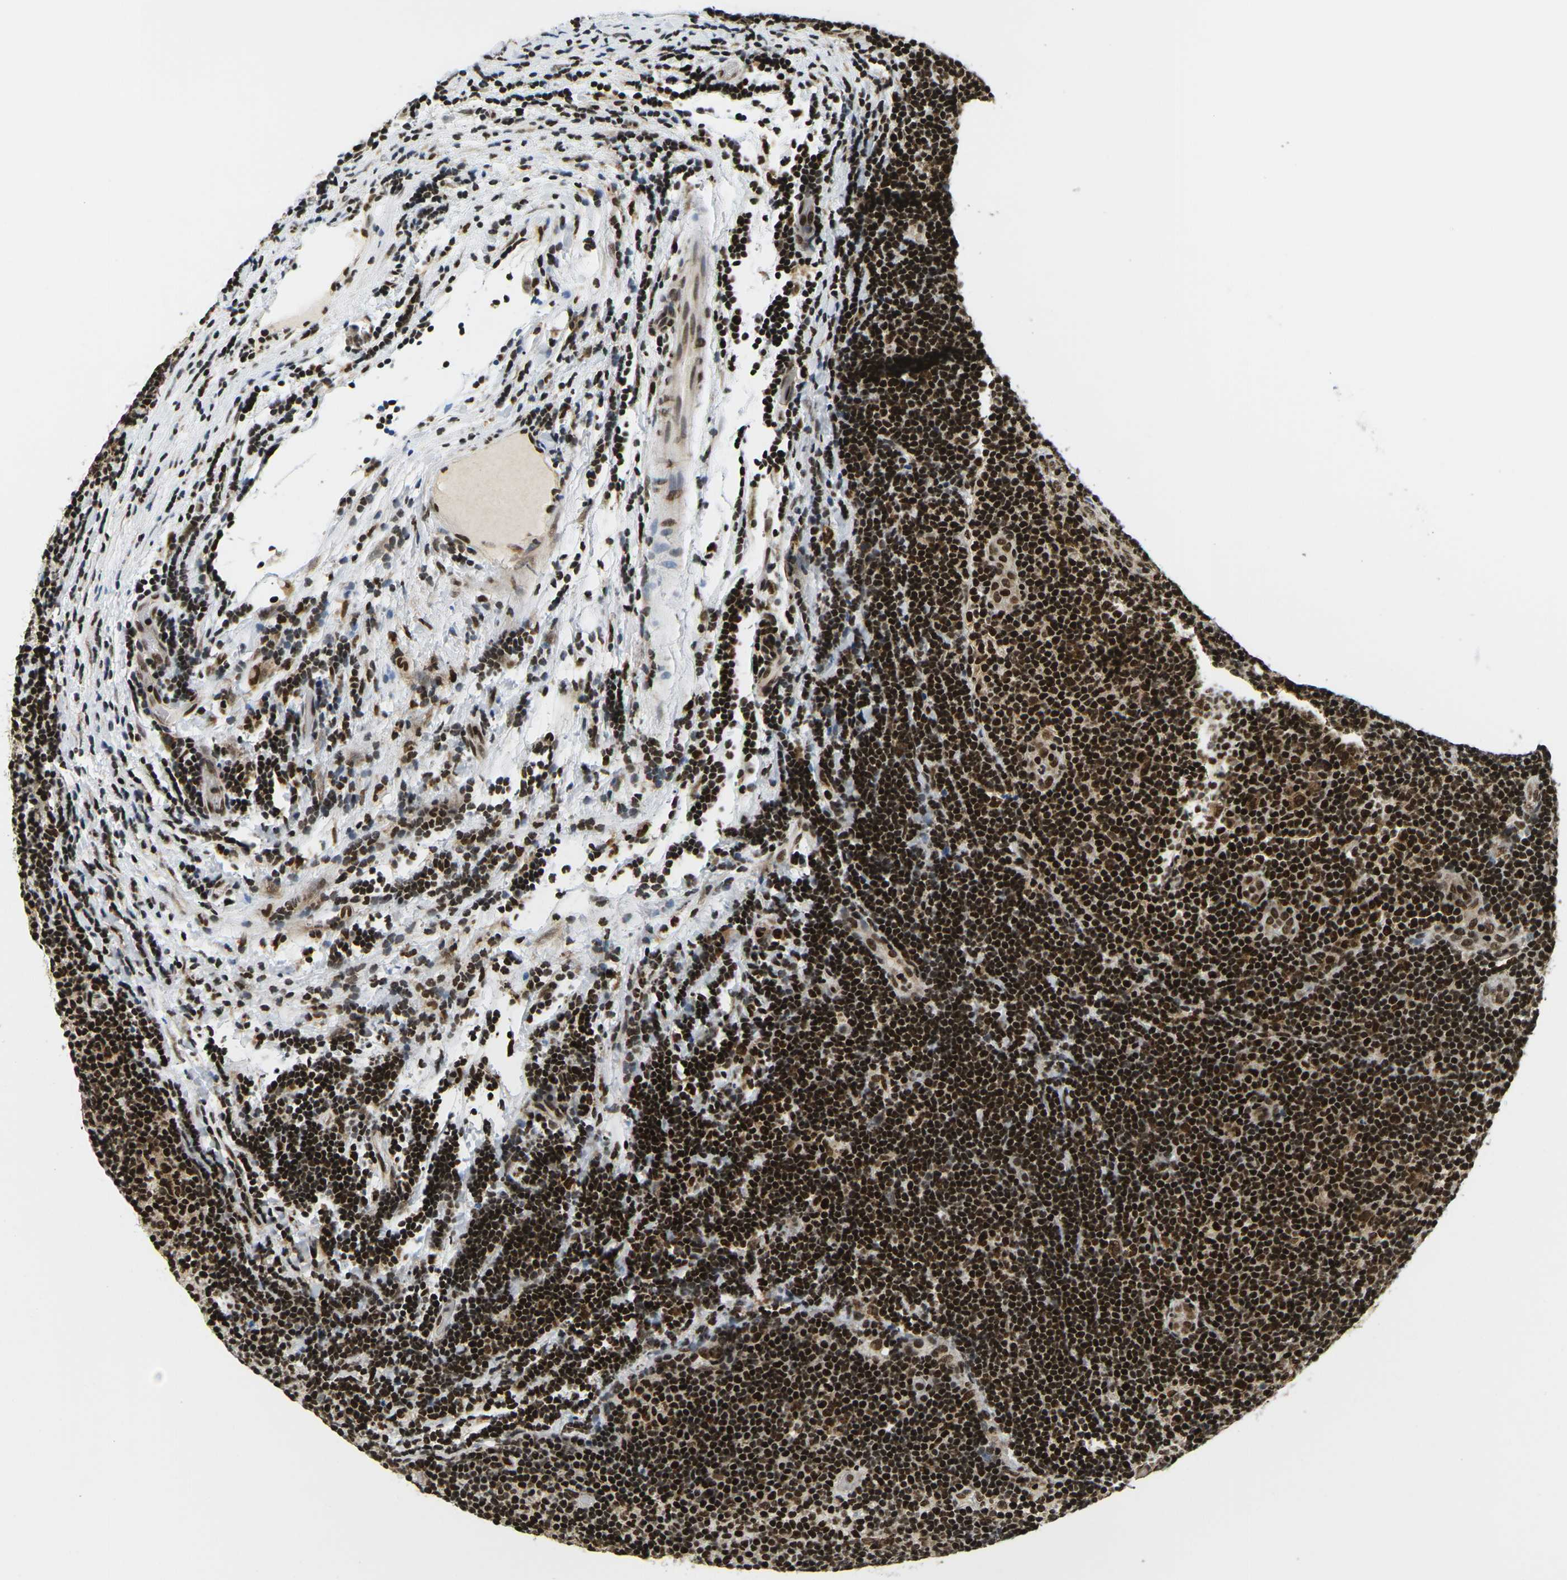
{"staining": {"intensity": "strong", "quantity": ">75%", "location": "nuclear"}, "tissue": "lymphoma", "cell_type": "Tumor cells", "image_type": "cancer", "snomed": [{"axis": "morphology", "description": "Malignant lymphoma, non-Hodgkin's type, Low grade"}, {"axis": "topography", "description": "Lymph node"}], "caption": "Protein expression analysis of human low-grade malignant lymphoma, non-Hodgkin's type reveals strong nuclear expression in about >75% of tumor cells.", "gene": "CELF1", "patient": {"sex": "male", "age": 83}}